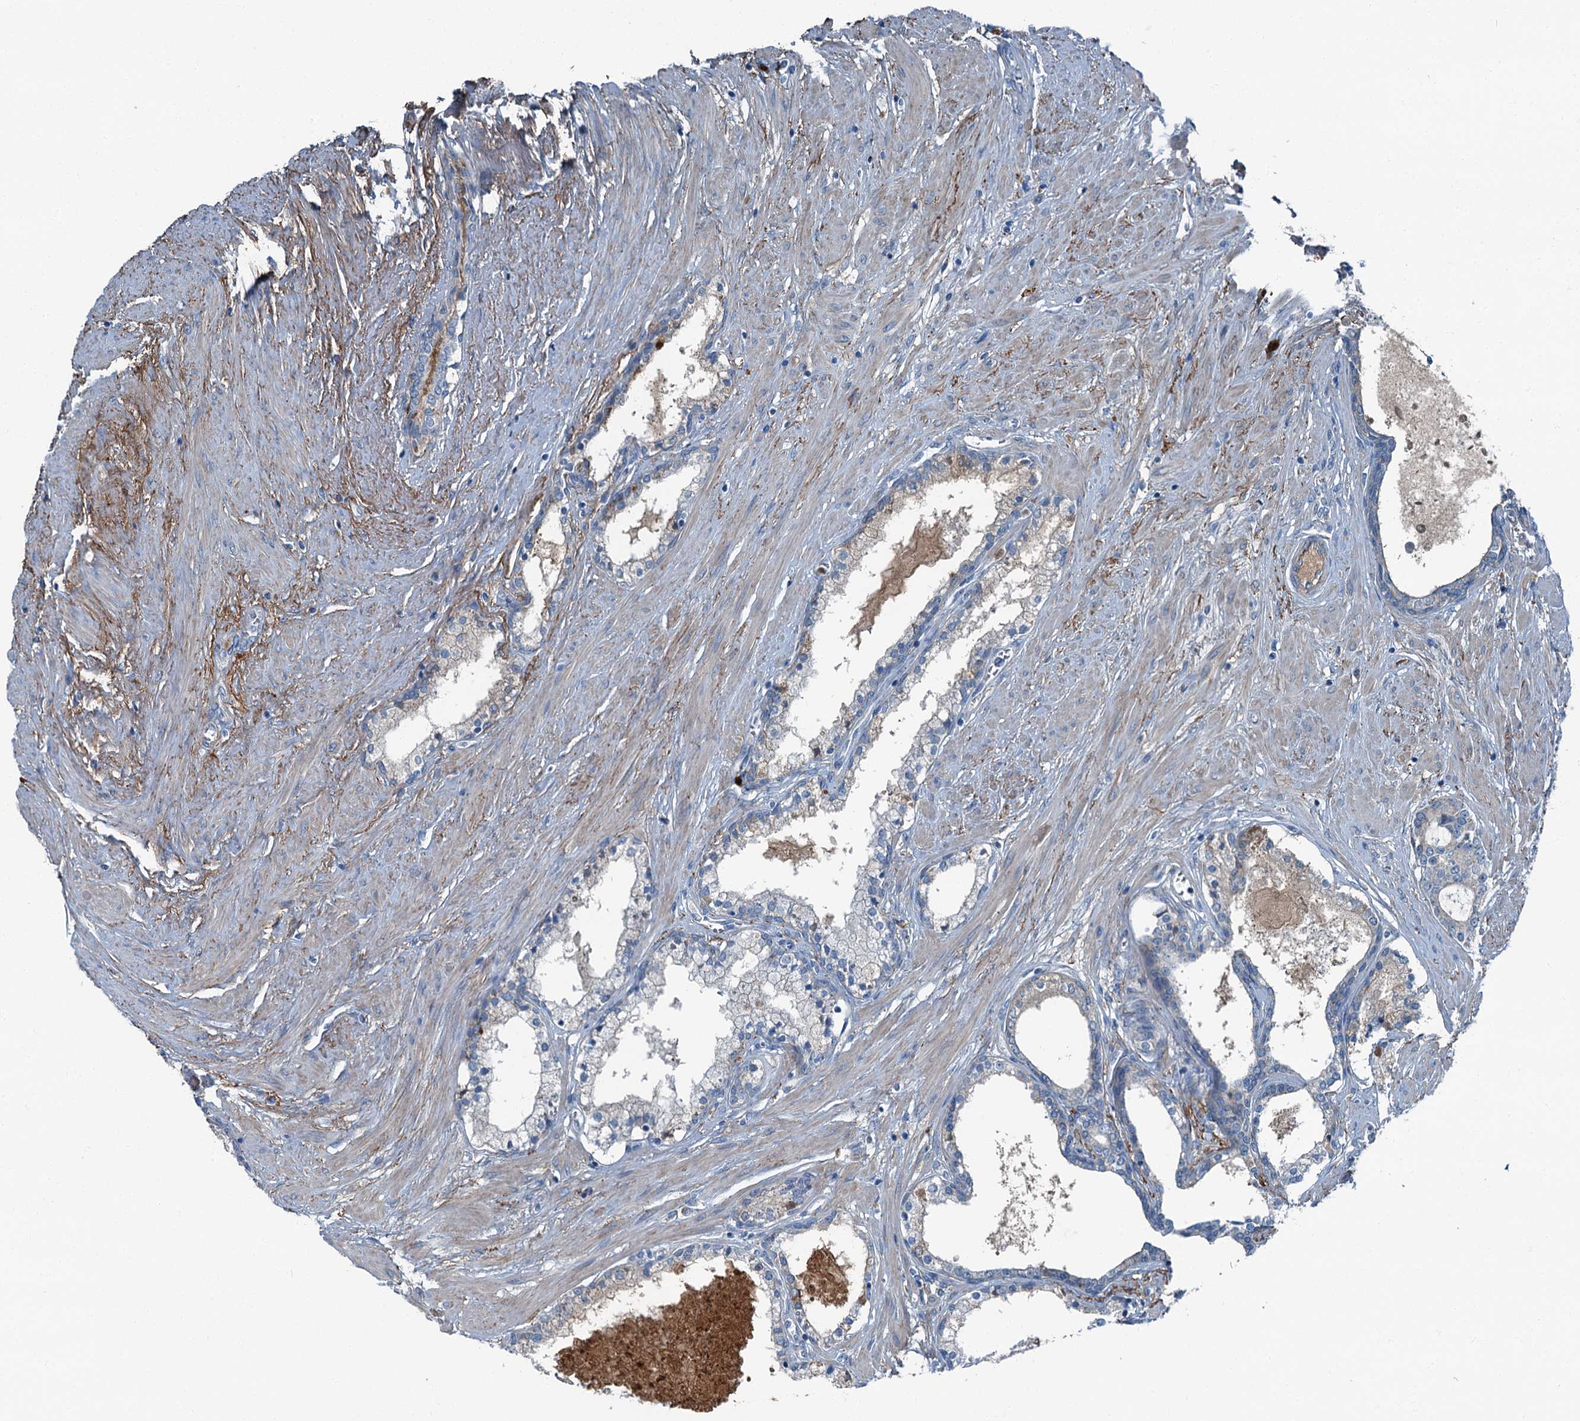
{"staining": {"intensity": "negative", "quantity": "none", "location": "none"}, "tissue": "prostate cancer", "cell_type": "Tumor cells", "image_type": "cancer", "snomed": [{"axis": "morphology", "description": "Adenocarcinoma, High grade"}, {"axis": "topography", "description": "Prostate"}], "caption": "Immunohistochemistry (IHC) micrograph of prostate cancer stained for a protein (brown), which displays no positivity in tumor cells.", "gene": "AXL", "patient": {"sex": "male", "age": 58}}